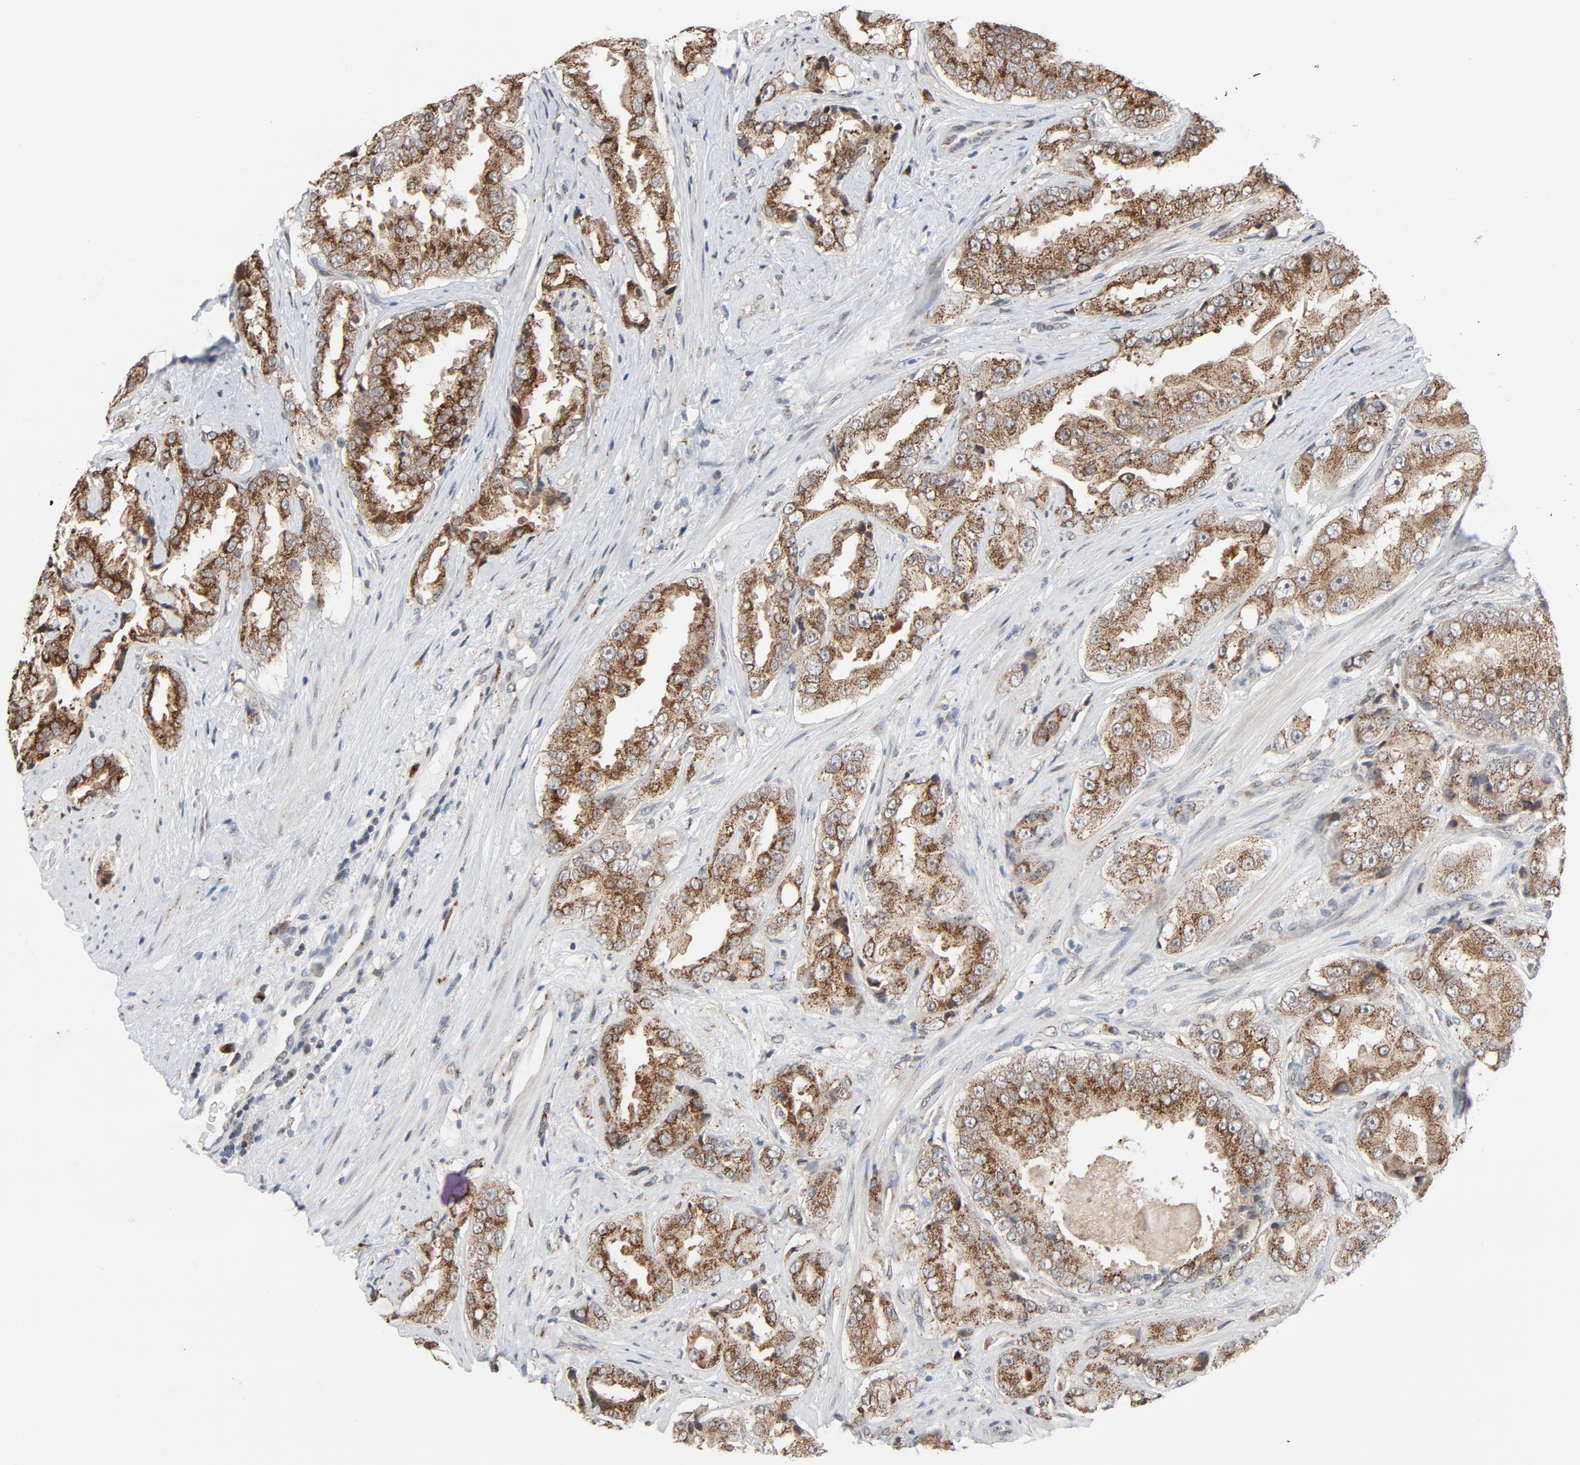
{"staining": {"intensity": "weak", "quantity": ">75%", "location": "cytoplasmic/membranous"}, "tissue": "prostate cancer", "cell_type": "Tumor cells", "image_type": "cancer", "snomed": [{"axis": "morphology", "description": "Adenocarcinoma, High grade"}, {"axis": "topography", "description": "Prostate"}], "caption": "Immunohistochemical staining of adenocarcinoma (high-grade) (prostate) demonstrates low levels of weak cytoplasmic/membranous protein positivity in approximately >75% of tumor cells. (DAB (3,3'-diaminobenzidine) = brown stain, brightfield microscopy at high magnification).", "gene": "RPL12", "patient": {"sex": "male", "age": 73}}